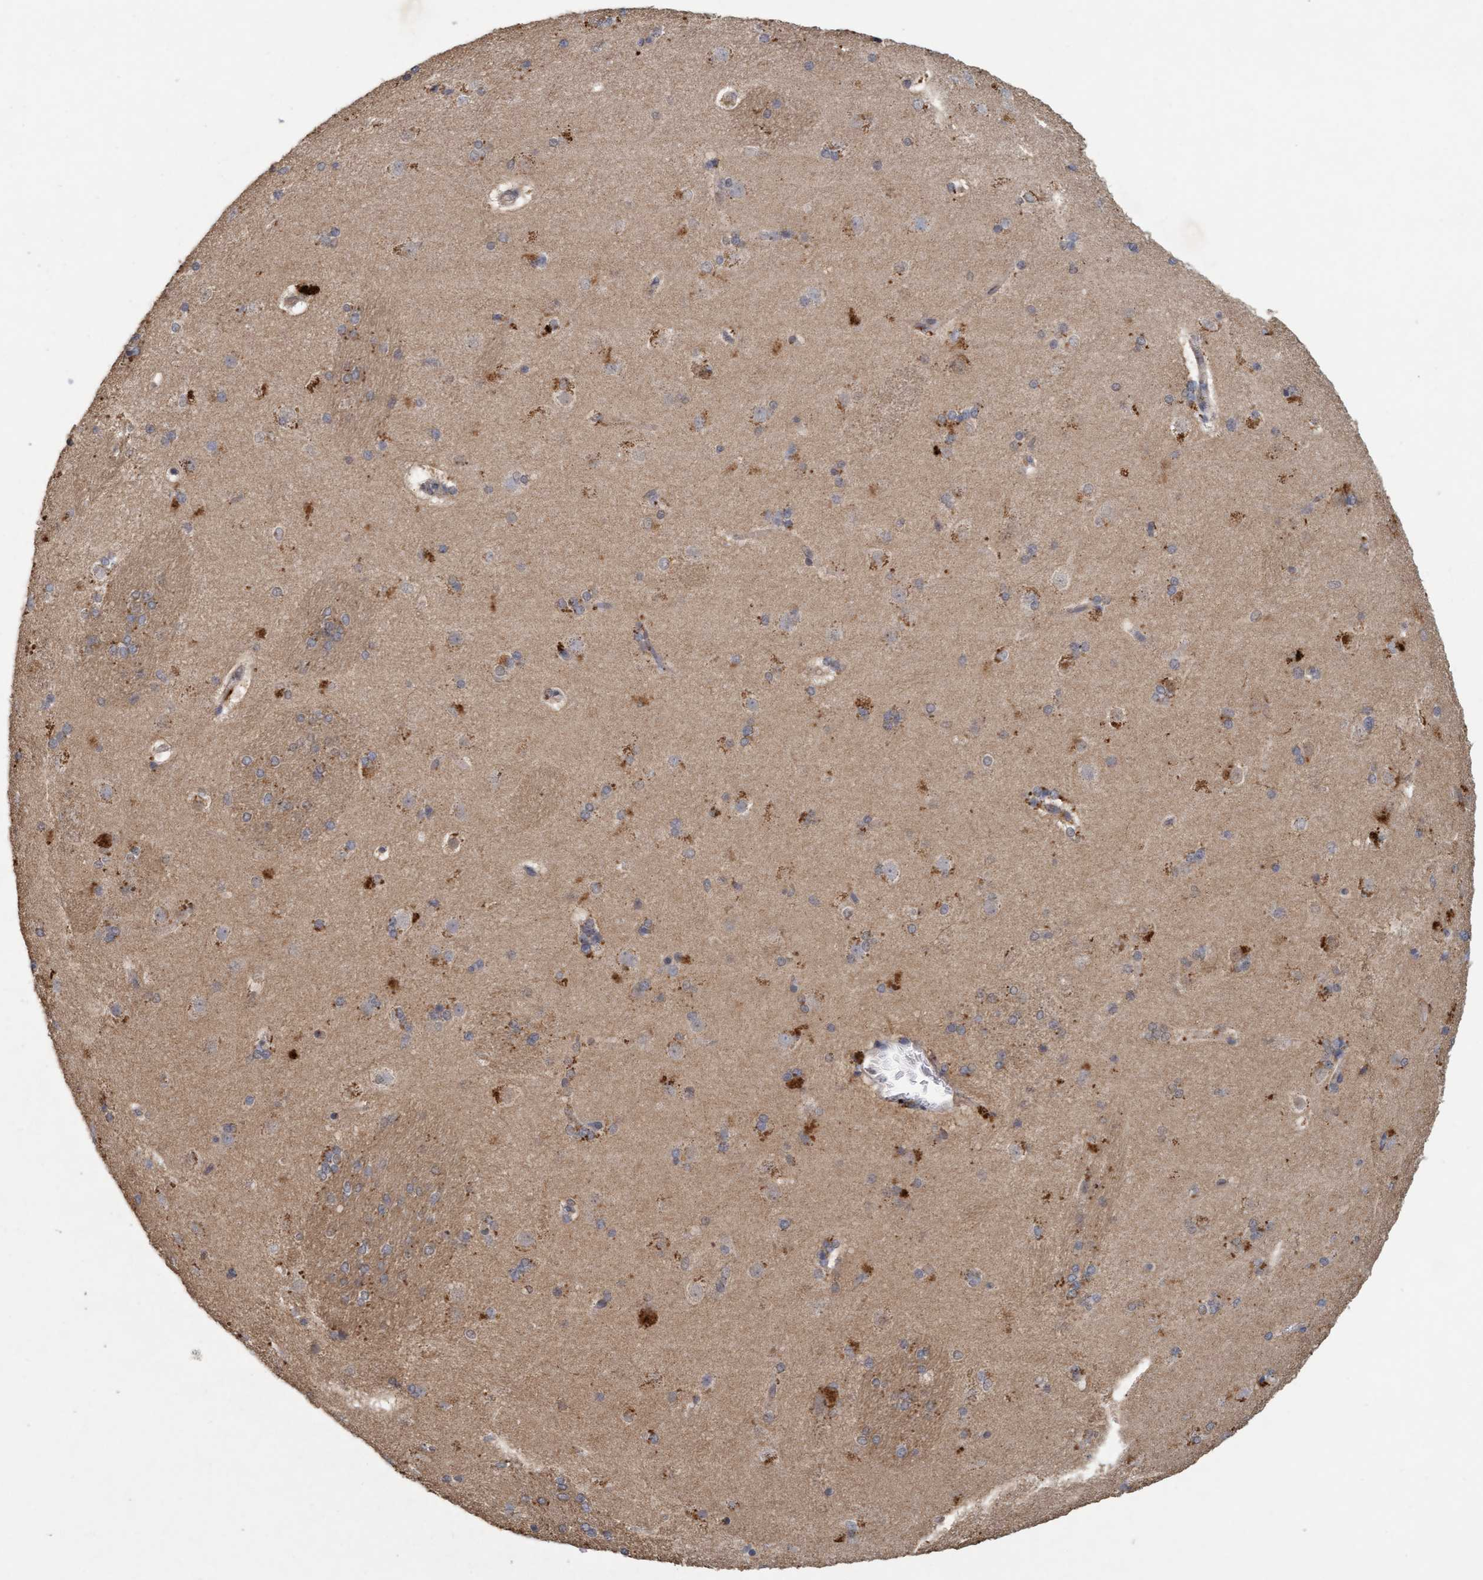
{"staining": {"intensity": "weak", "quantity": "<25%", "location": "cytoplasmic/membranous"}, "tissue": "caudate", "cell_type": "Glial cells", "image_type": "normal", "snomed": [{"axis": "morphology", "description": "Normal tissue, NOS"}, {"axis": "topography", "description": "Lateral ventricle wall"}], "caption": "Immunohistochemical staining of benign caudate demonstrates no significant positivity in glial cells. (Brightfield microscopy of DAB immunohistochemistry (IHC) at high magnification).", "gene": "VSIG8", "patient": {"sex": "female", "age": 19}}